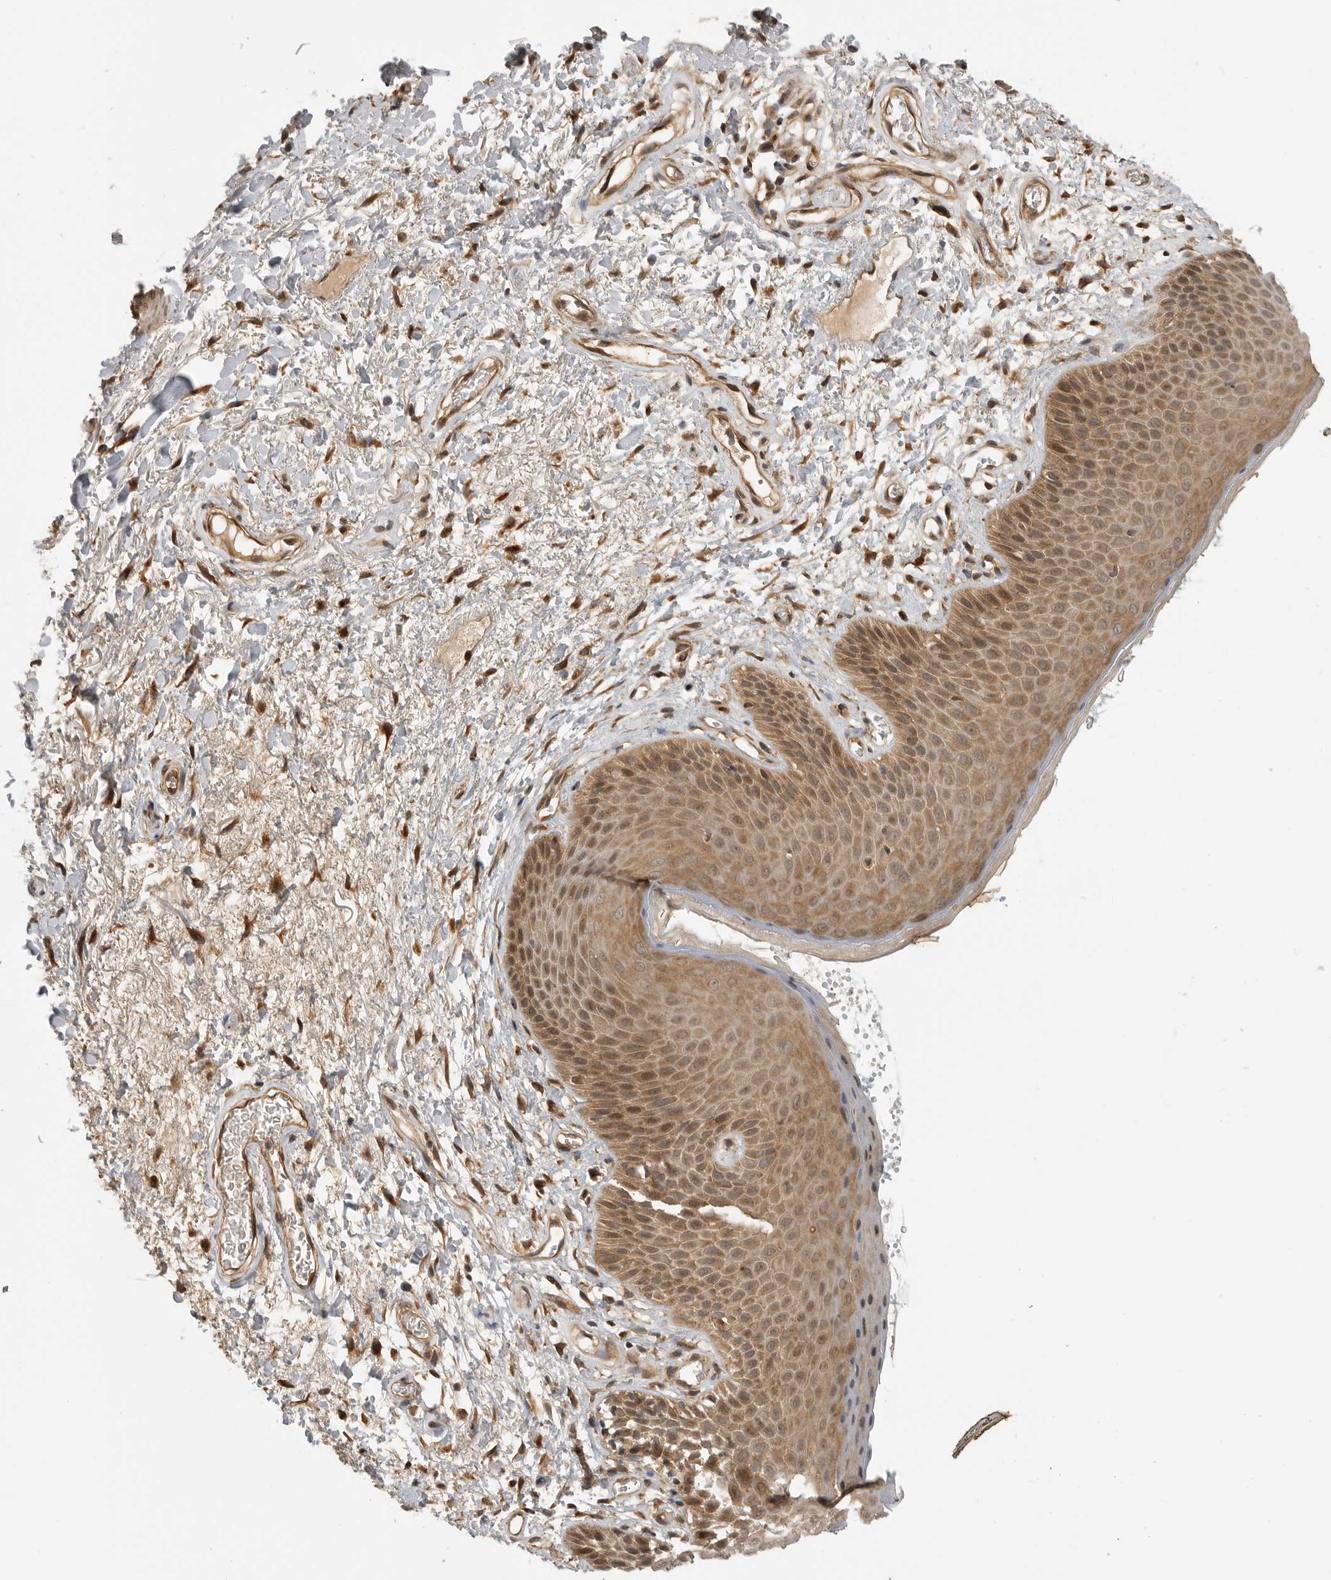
{"staining": {"intensity": "moderate", "quantity": ">75%", "location": "cytoplasmic/membranous"}, "tissue": "skin", "cell_type": "Epidermal cells", "image_type": "normal", "snomed": [{"axis": "morphology", "description": "Normal tissue, NOS"}, {"axis": "topography", "description": "Anal"}], "caption": "Approximately >75% of epidermal cells in unremarkable human skin display moderate cytoplasmic/membranous protein staining as visualized by brown immunohistochemical staining.", "gene": "CUEDC1", "patient": {"sex": "male", "age": 74}}